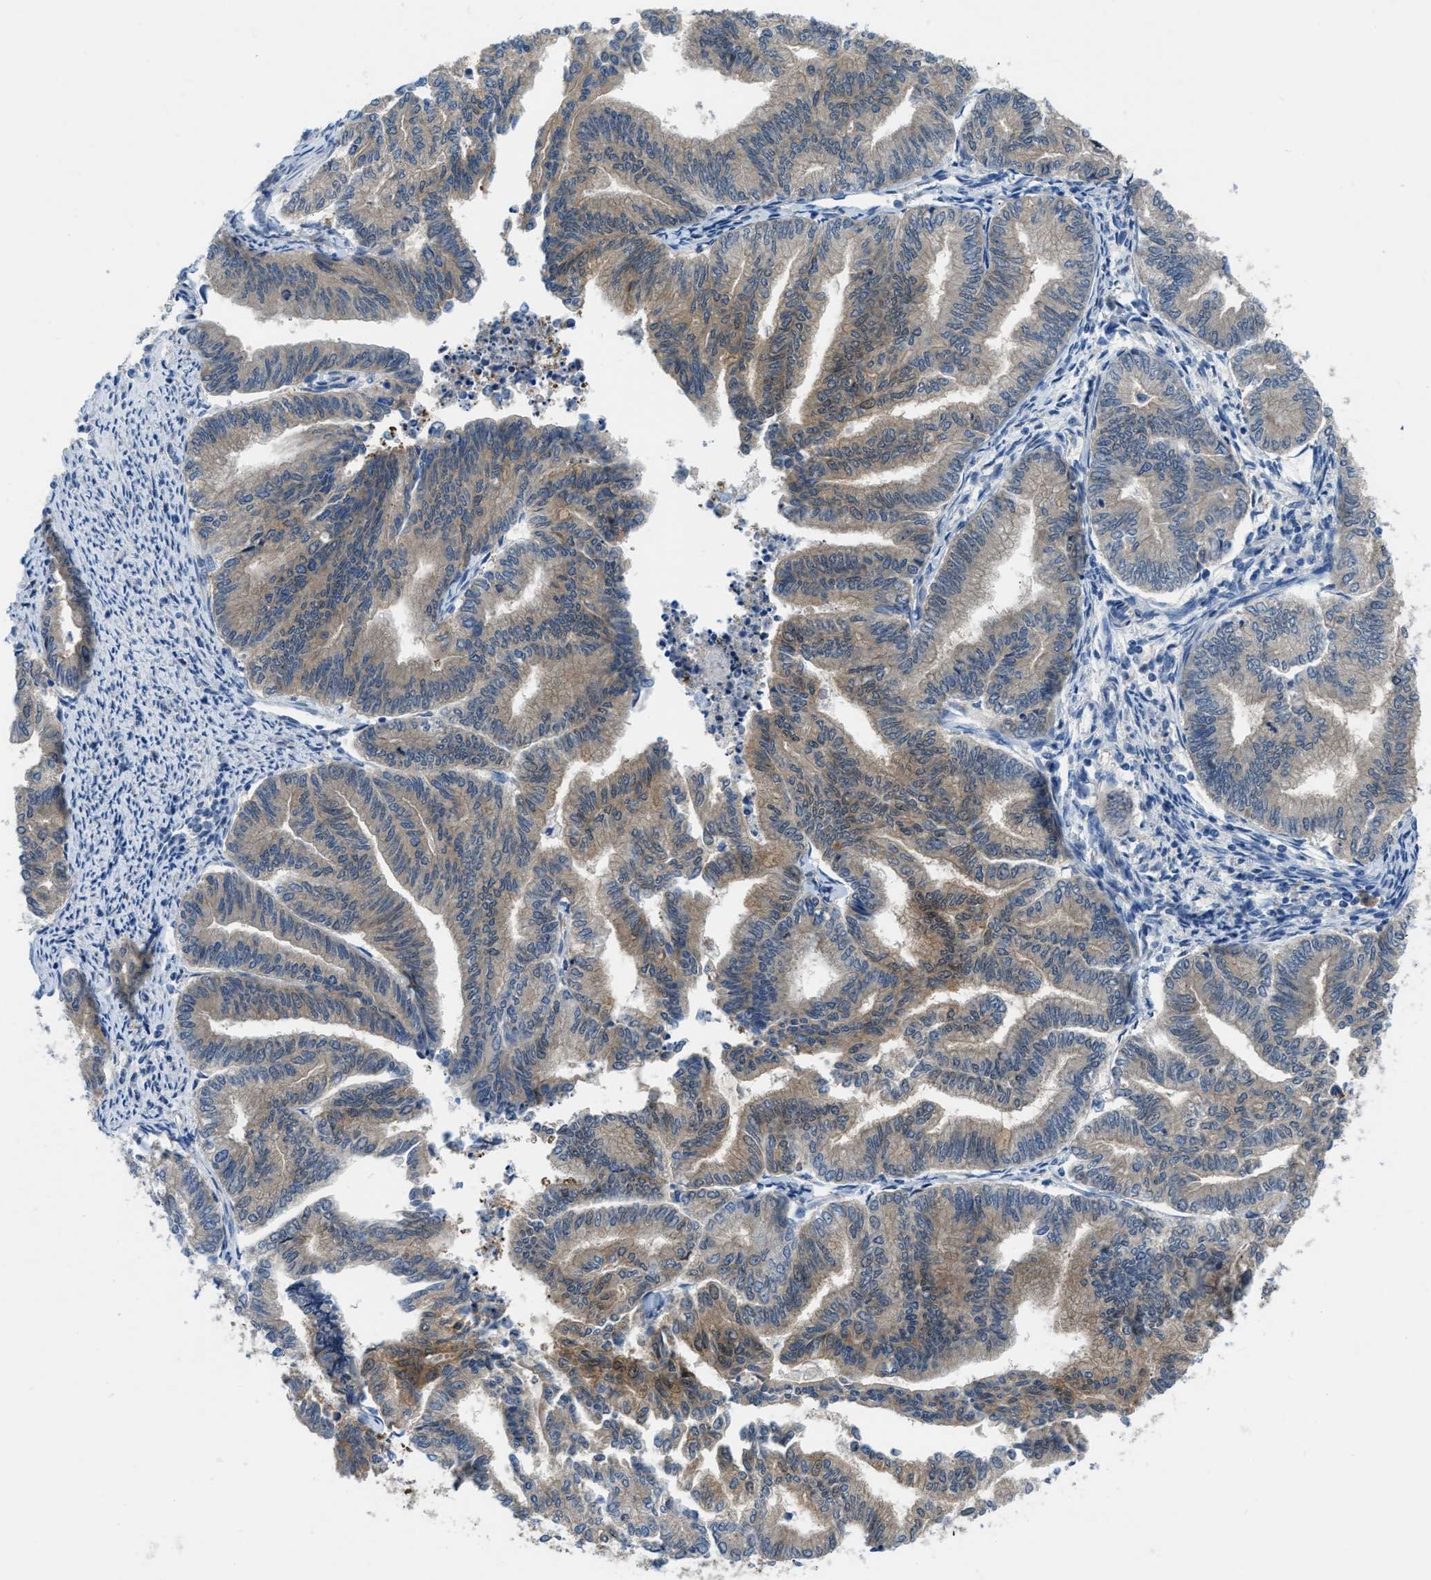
{"staining": {"intensity": "weak", "quantity": "25%-75%", "location": "cytoplasmic/membranous"}, "tissue": "endometrial cancer", "cell_type": "Tumor cells", "image_type": "cancer", "snomed": [{"axis": "morphology", "description": "Adenocarcinoma, NOS"}, {"axis": "topography", "description": "Endometrium"}], "caption": "Endometrial cancer (adenocarcinoma) stained with DAB immunohistochemistry demonstrates low levels of weak cytoplasmic/membranous positivity in approximately 25%-75% of tumor cells. (DAB IHC with brightfield microscopy, high magnification).", "gene": "PFKP", "patient": {"sex": "female", "age": 79}}